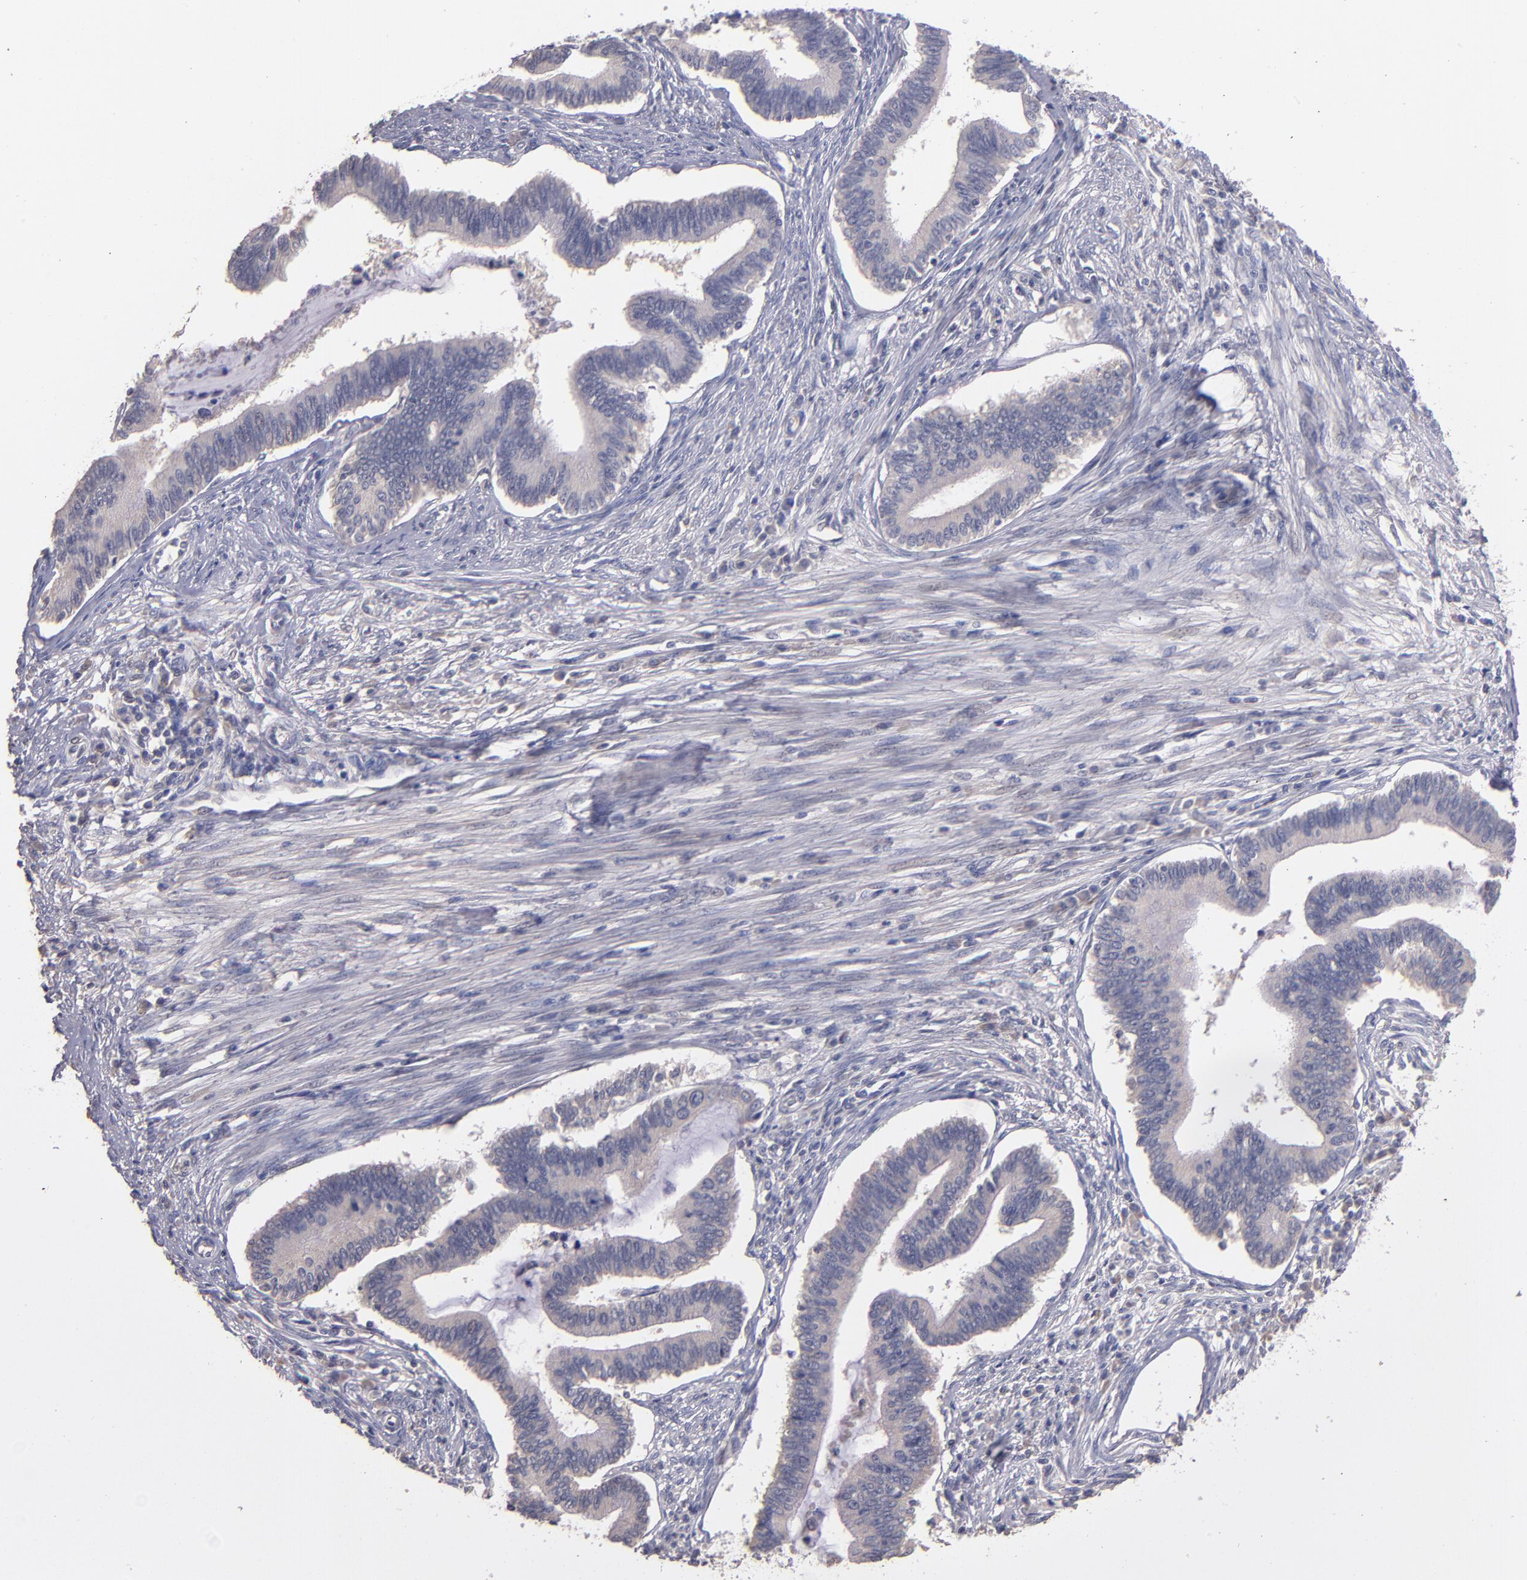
{"staining": {"intensity": "negative", "quantity": "none", "location": "none"}, "tissue": "cervical cancer", "cell_type": "Tumor cells", "image_type": "cancer", "snomed": [{"axis": "morphology", "description": "Adenocarcinoma, NOS"}, {"axis": "topography", "description": "Cervix"}], "caption": "IHC micrograph of neoplastic tissue: cervical cancer (adenocarcinoma) stained with DAB exhibits no significant protein expression in tumor cells.", "gene": "GNAZ", "patient": {"sex": "female", "age": 36}}